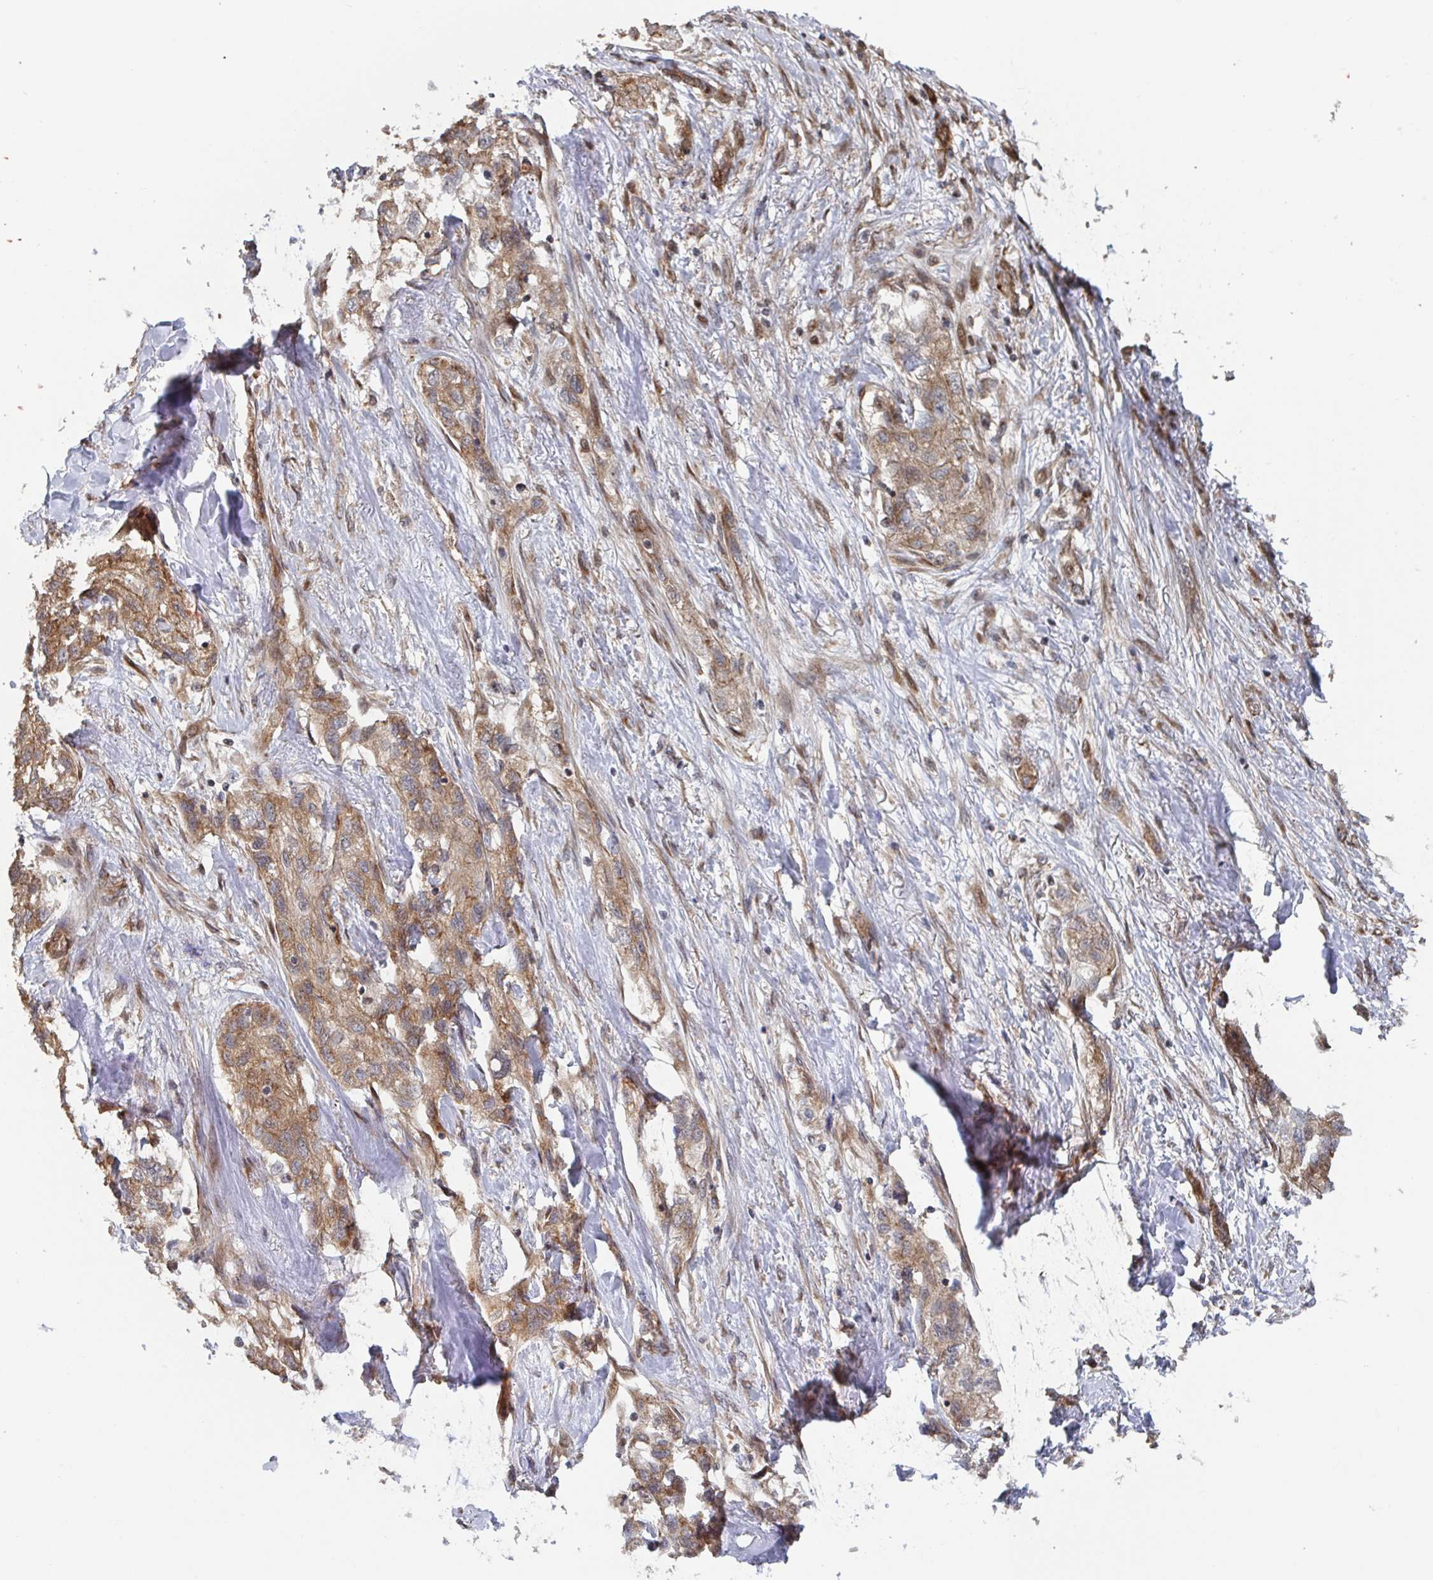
{"staining": {"intensity": "weak", "quantity": ">75%", "location": "cytoplasmic/membranous"}, "tissue": "skin cancer", "cell_type": "Tumor cells", "image_type": "cancer", "snomed": [{"axis": "morphology", "description": "Squamous cell carcinoma, NOS"}, {"axis": "topography", "description": "Skin"}, {"axis": "topography", "description": "Vulva"}], "caption": "Skin cancer stained for a protein exhibits weak cytoplasmic/membranous positivity in tumor cells.", "gene": "DVL3", "patient": {"sex": "female", "age": 86}}